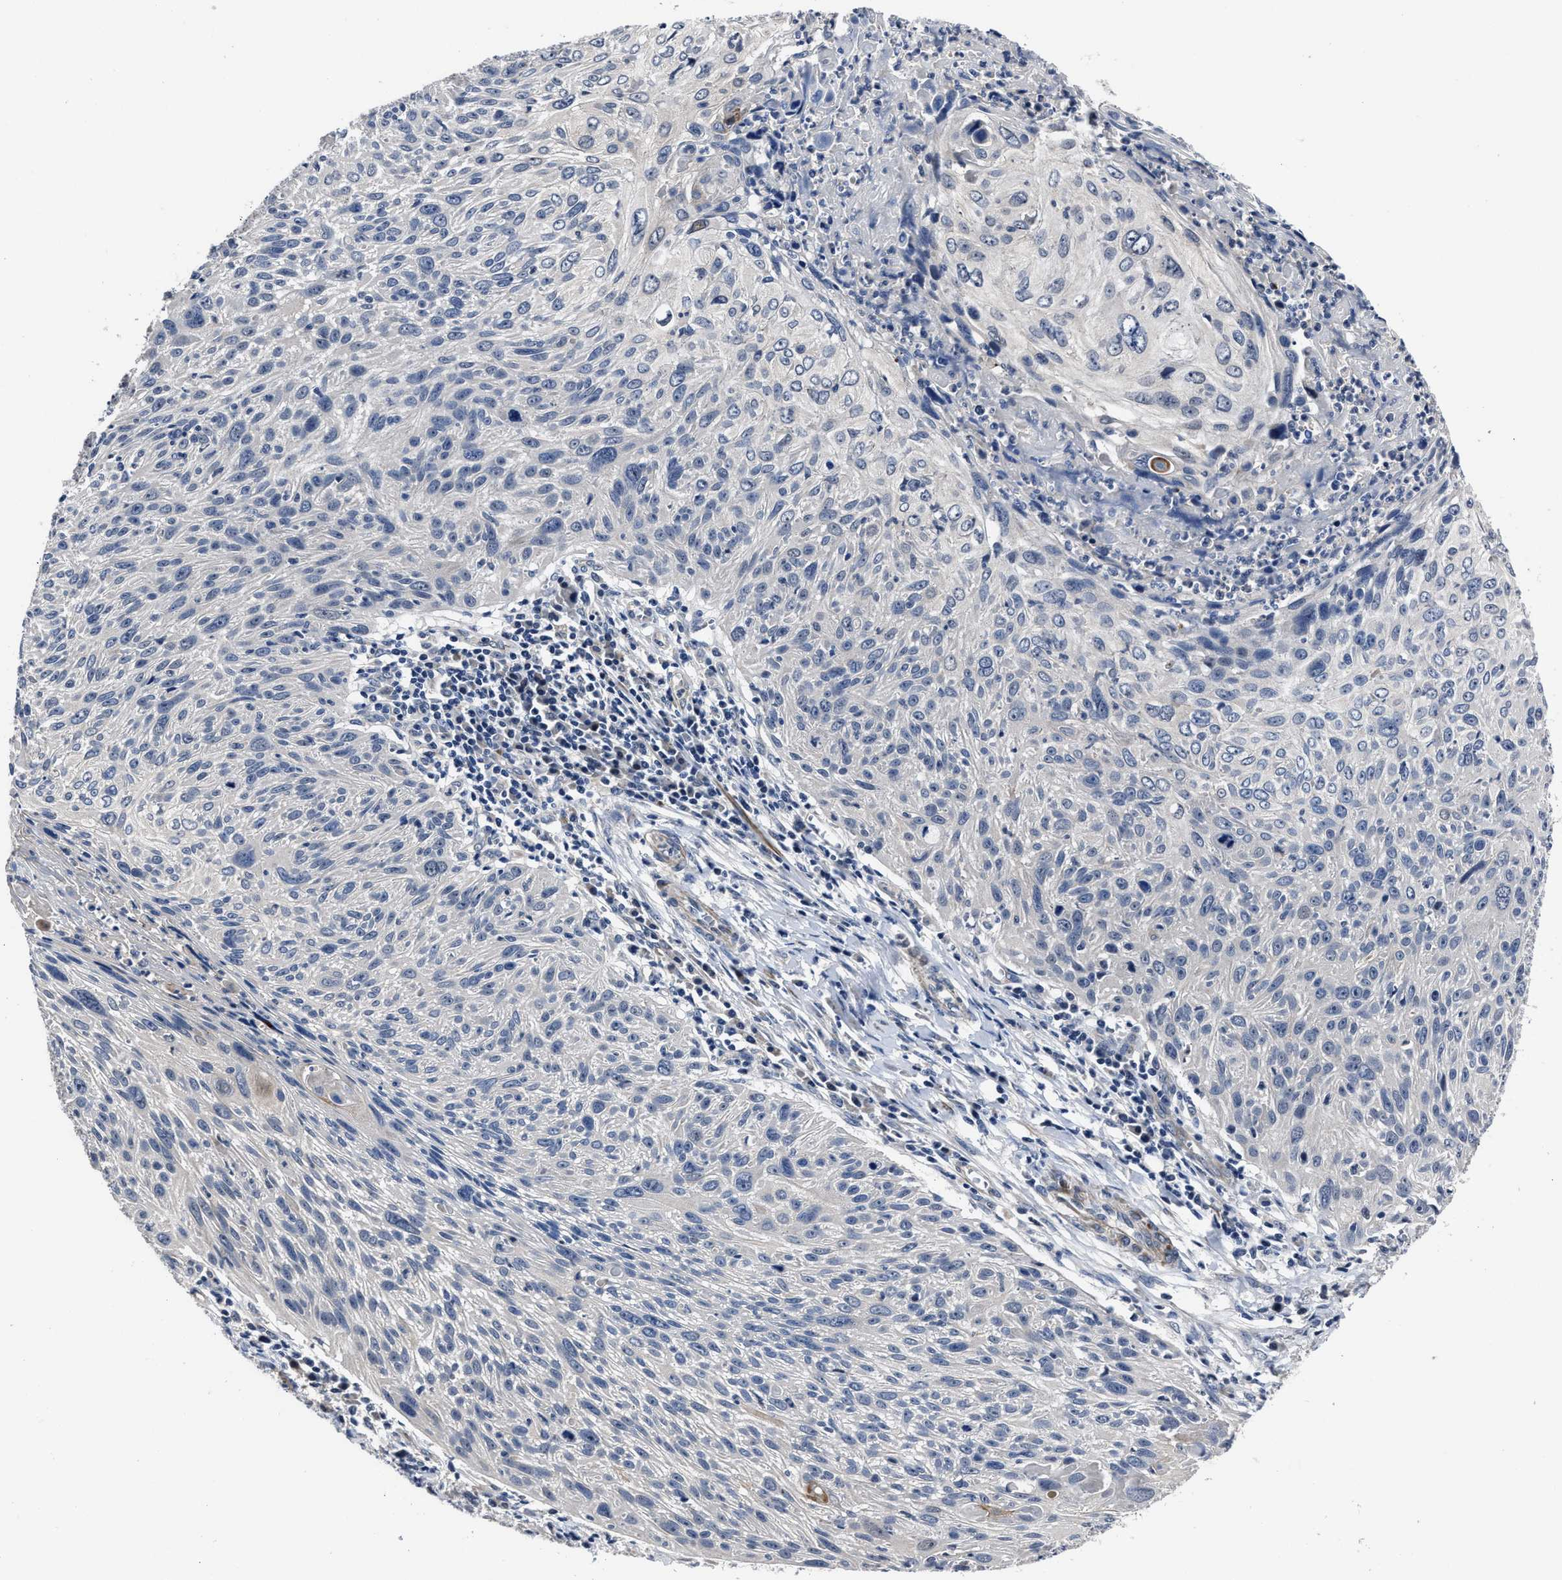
{"staining": {"intensity": "negative", "quantity": "none", "location": "none"}, "tissue": "cervical cancer", "cell_type": "Tumor cells", "image_type": "cancer", "snomed": [{"axis": "morphology", "description": "Squamous cell carcinoma, NOS"}, {"axis": "topography", "description": "Cervix"}], "caption": "A histopathology image of human cervical cancer (squamous cell carcinoma) is negative for staining in tumor cells.", "gene": "RSBN1L", "patient": {"sex": "female", "age": 51}}